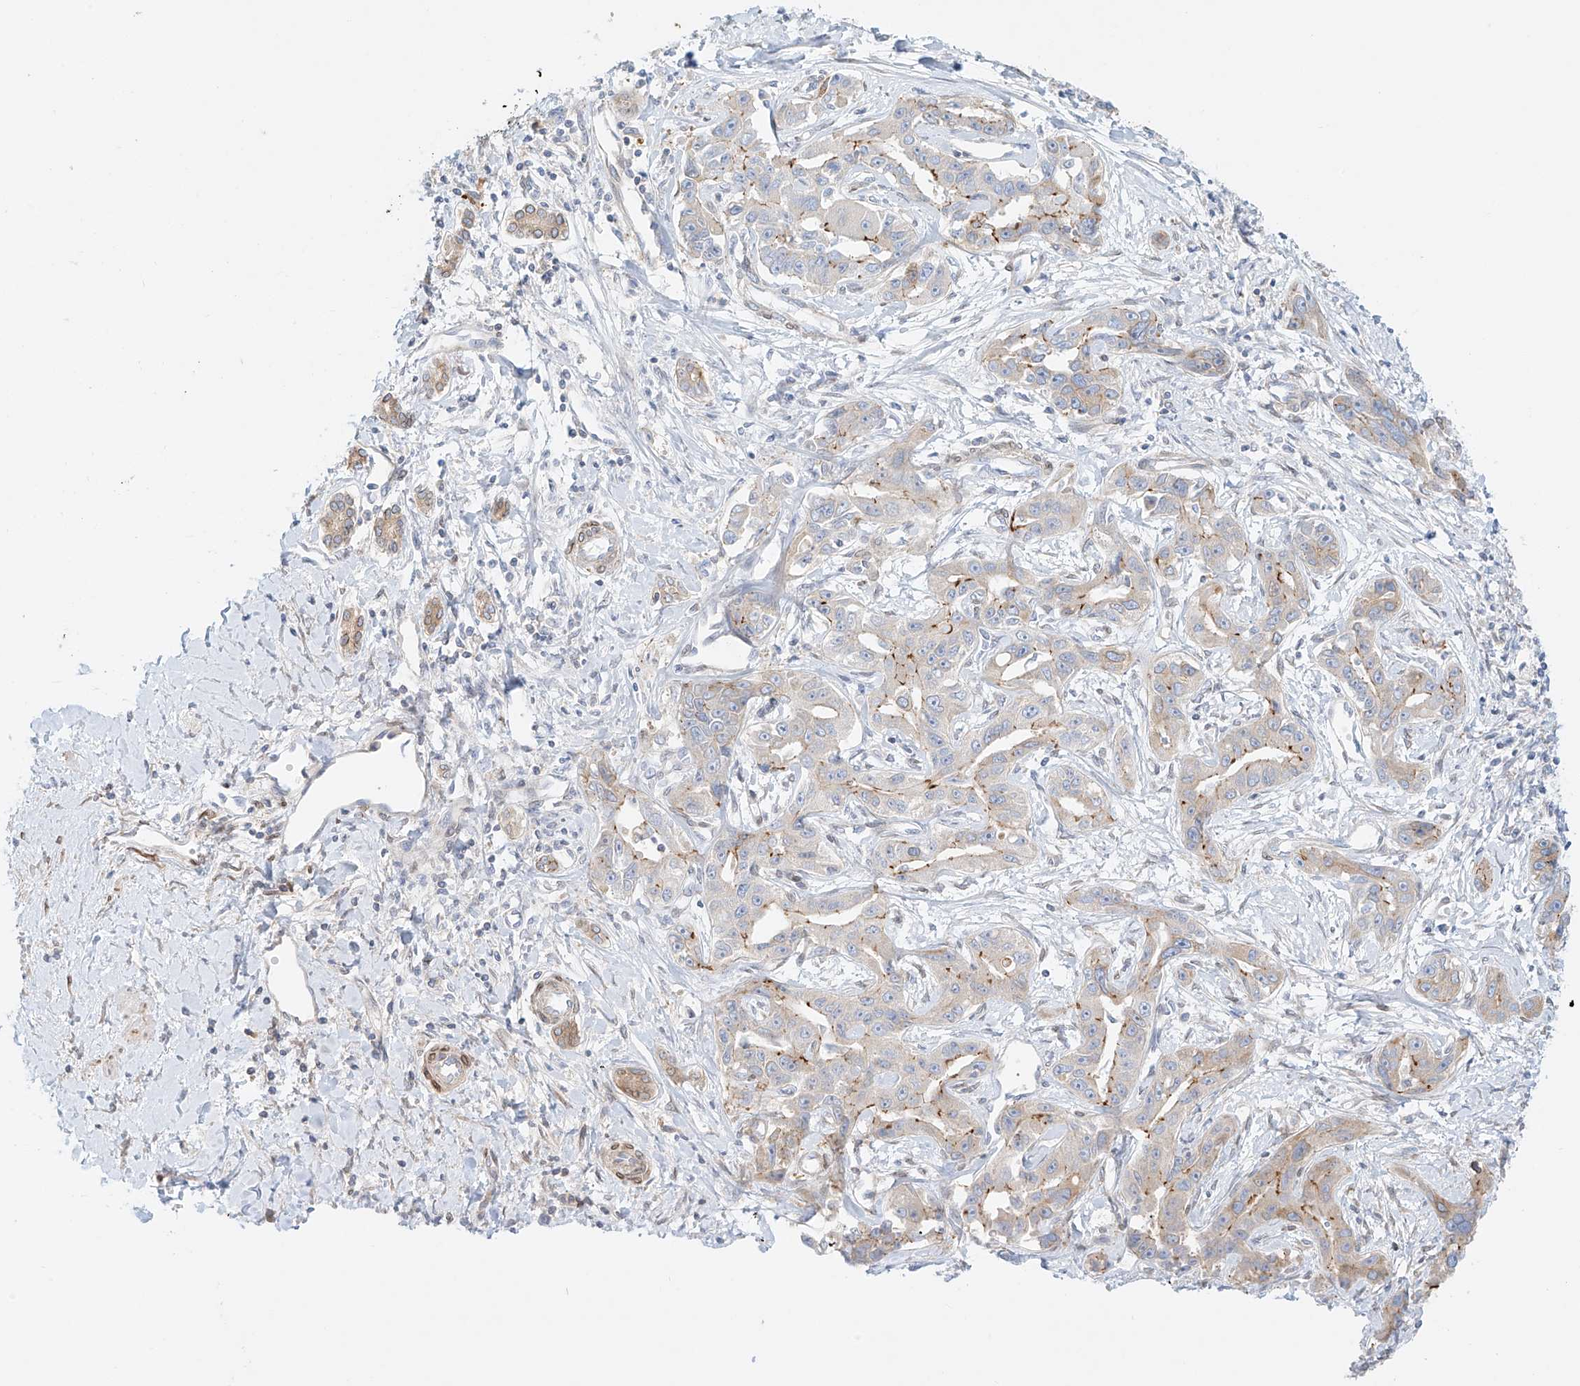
{"staining": {"intensity": "moderate", "quantity": "<25%", "location": "cytoplasmic/membranous"}, "tissue": "liver cancer", "cell_type": "Tumor cells", "image_type": "cancer", "snomed": [{"axis": "morphology", "description": "Cholangiocarcinoma"}, {"axis": "topography", "description": "Liver"}], "caption": "Moderate cytoplasmic/membranous protein expression is identified in about <25% of tumor cells in cholangiocarcinoma (liver).", "gene": "PCYOX1", "patient": {"sex": "male", "age": 59}}